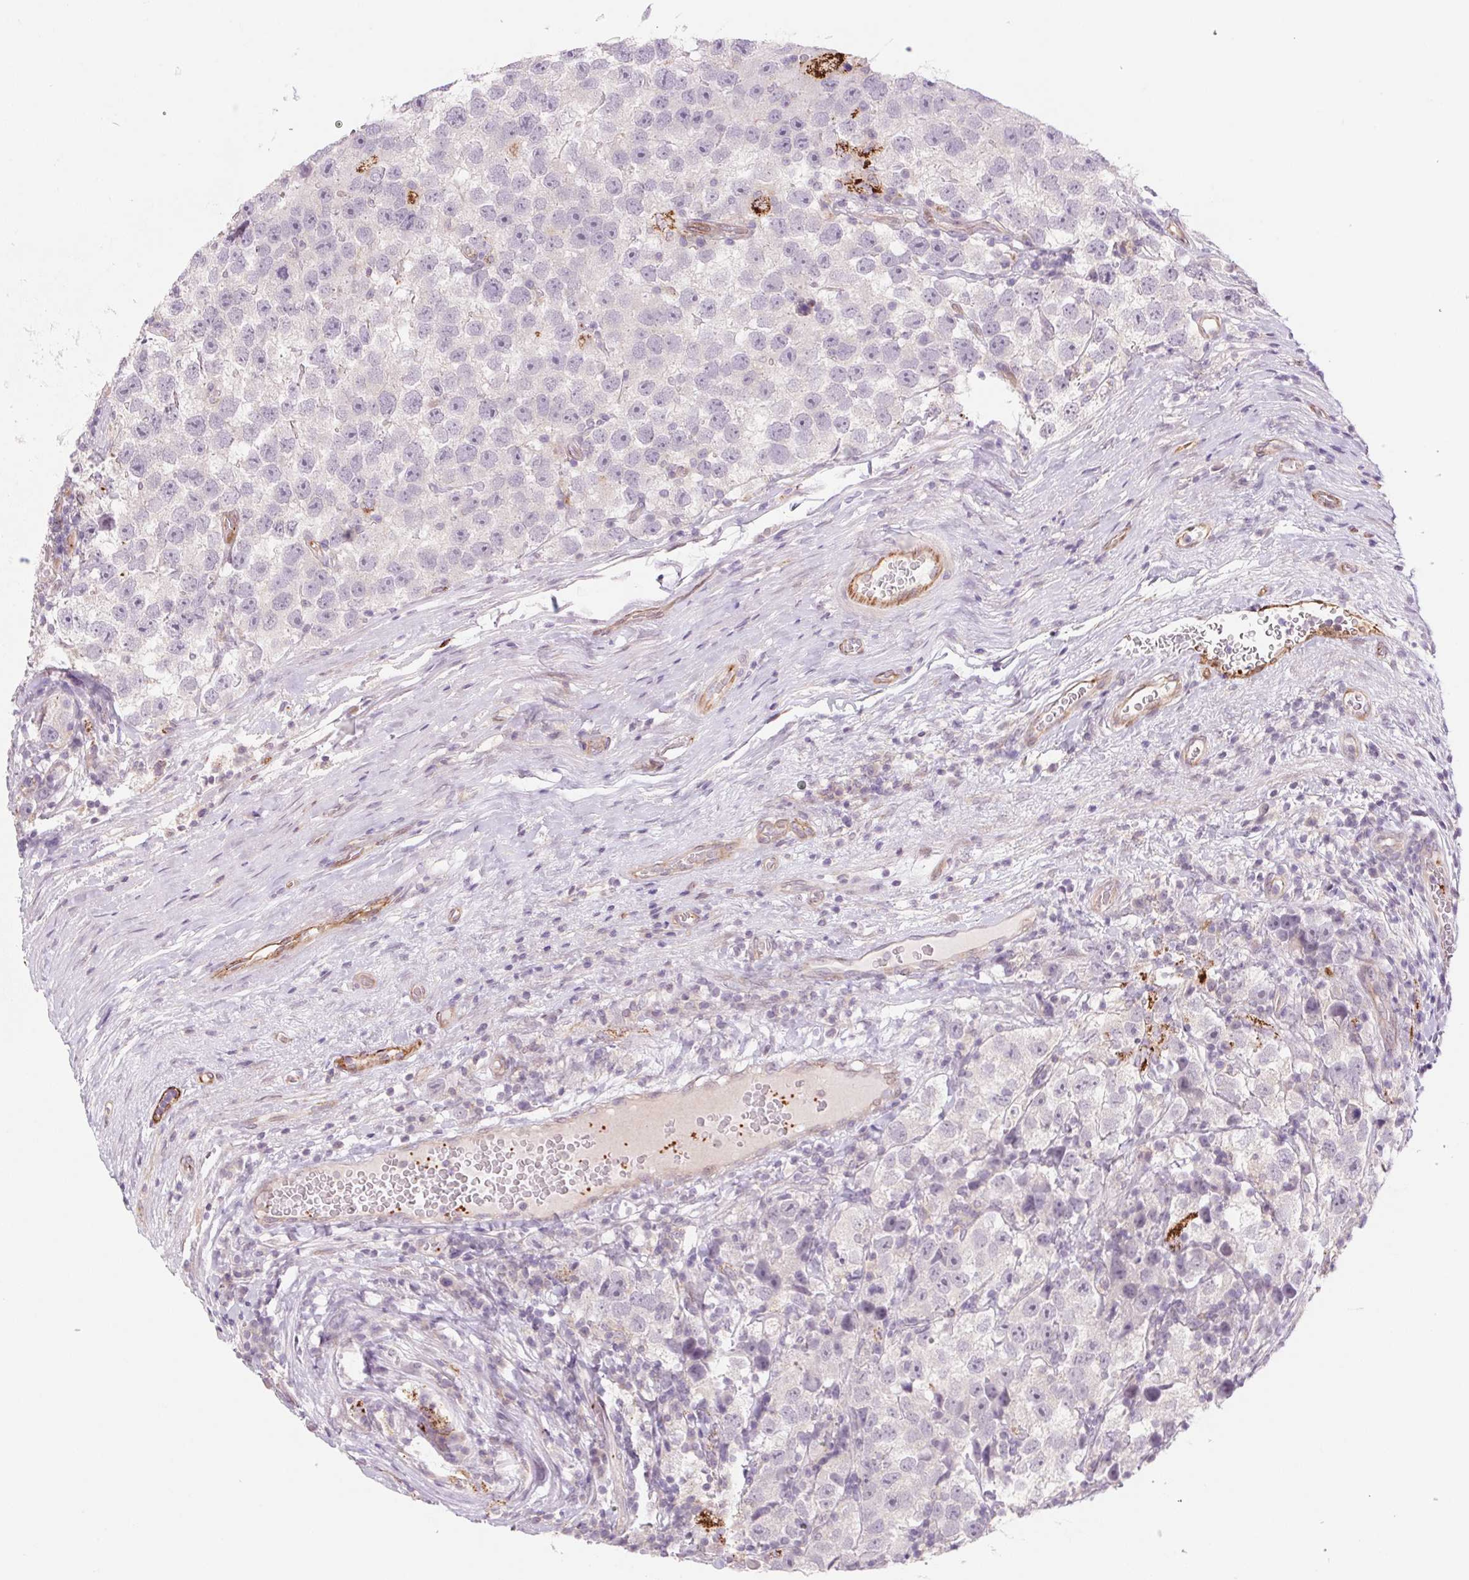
{"staining": {"intensity": "negative", "quantity": "none", "location": "none"}, "tissue": "testis cancer", "cell_type": "Tumor cells", "image_type": "cancer", "snomed": [{"axis": "morphology", "description": "Seminoma, NOS"}, {"axis": "topography", "description": "Testis"}], "caption": "Micrograph shows no significant protein positivity in tumor cells of testis cancer.", "gene": "MS4A13", "patient": {"sex": "male", "age": 26}}